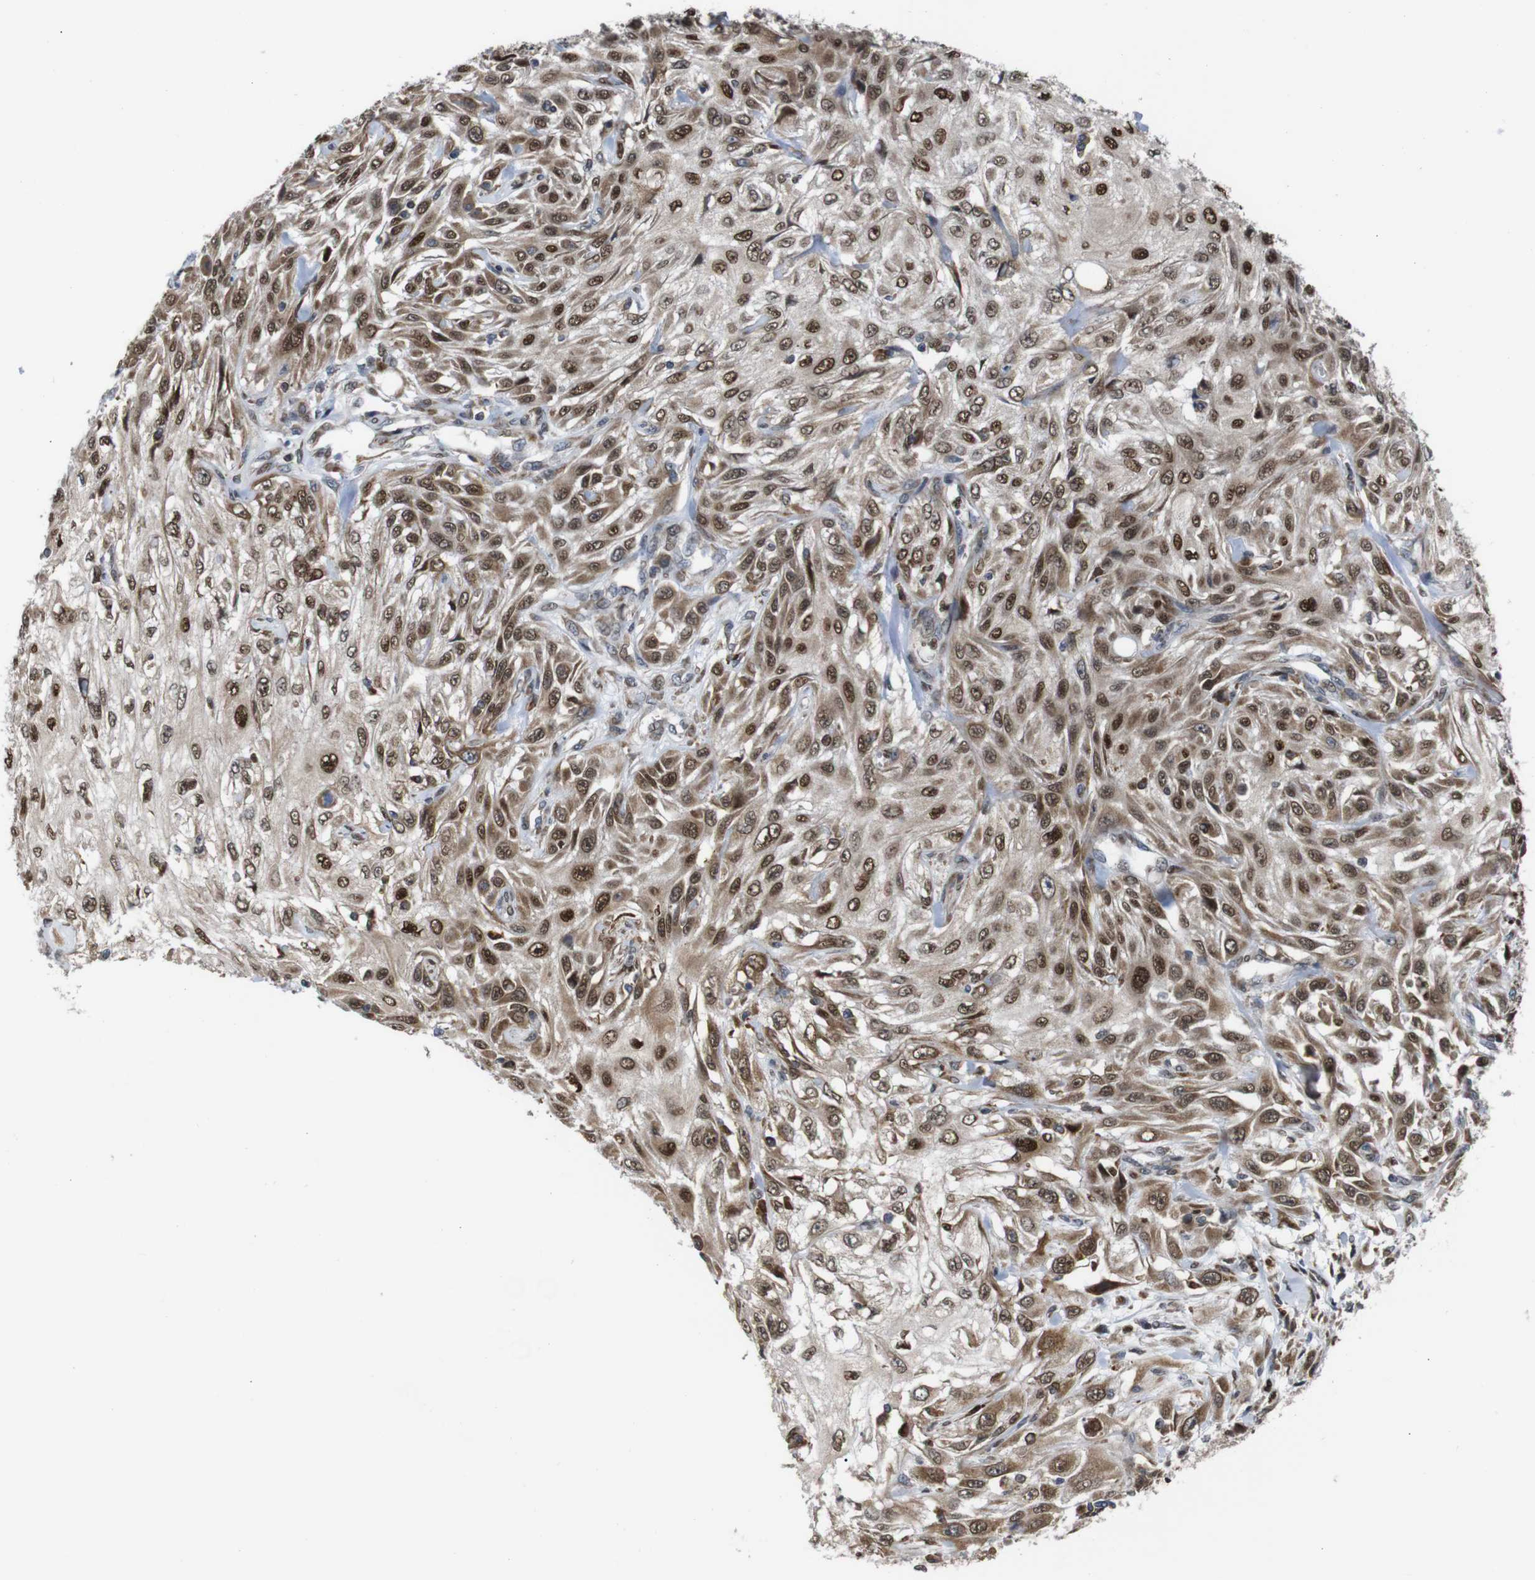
{"staining": {"intensity": "moderate", "quantity": ">75%", "location": "cytoplasmic/membranous,nuclear"}, "tissue": "skin cancer", "cell_type": "Tumor cells", "image_type": "cancer", "snomed": [{"axis": "morphology", "description": "Squamous cell carcinoma, NOS"}, {"axis": "topography", "description": "Skin"}], "caption": "Skin cancer stained with a protein marker demonstrates moderate staining in tumor cells.", "gene": "PTPN1", "patient": {"sex": "male", "age": 75}}